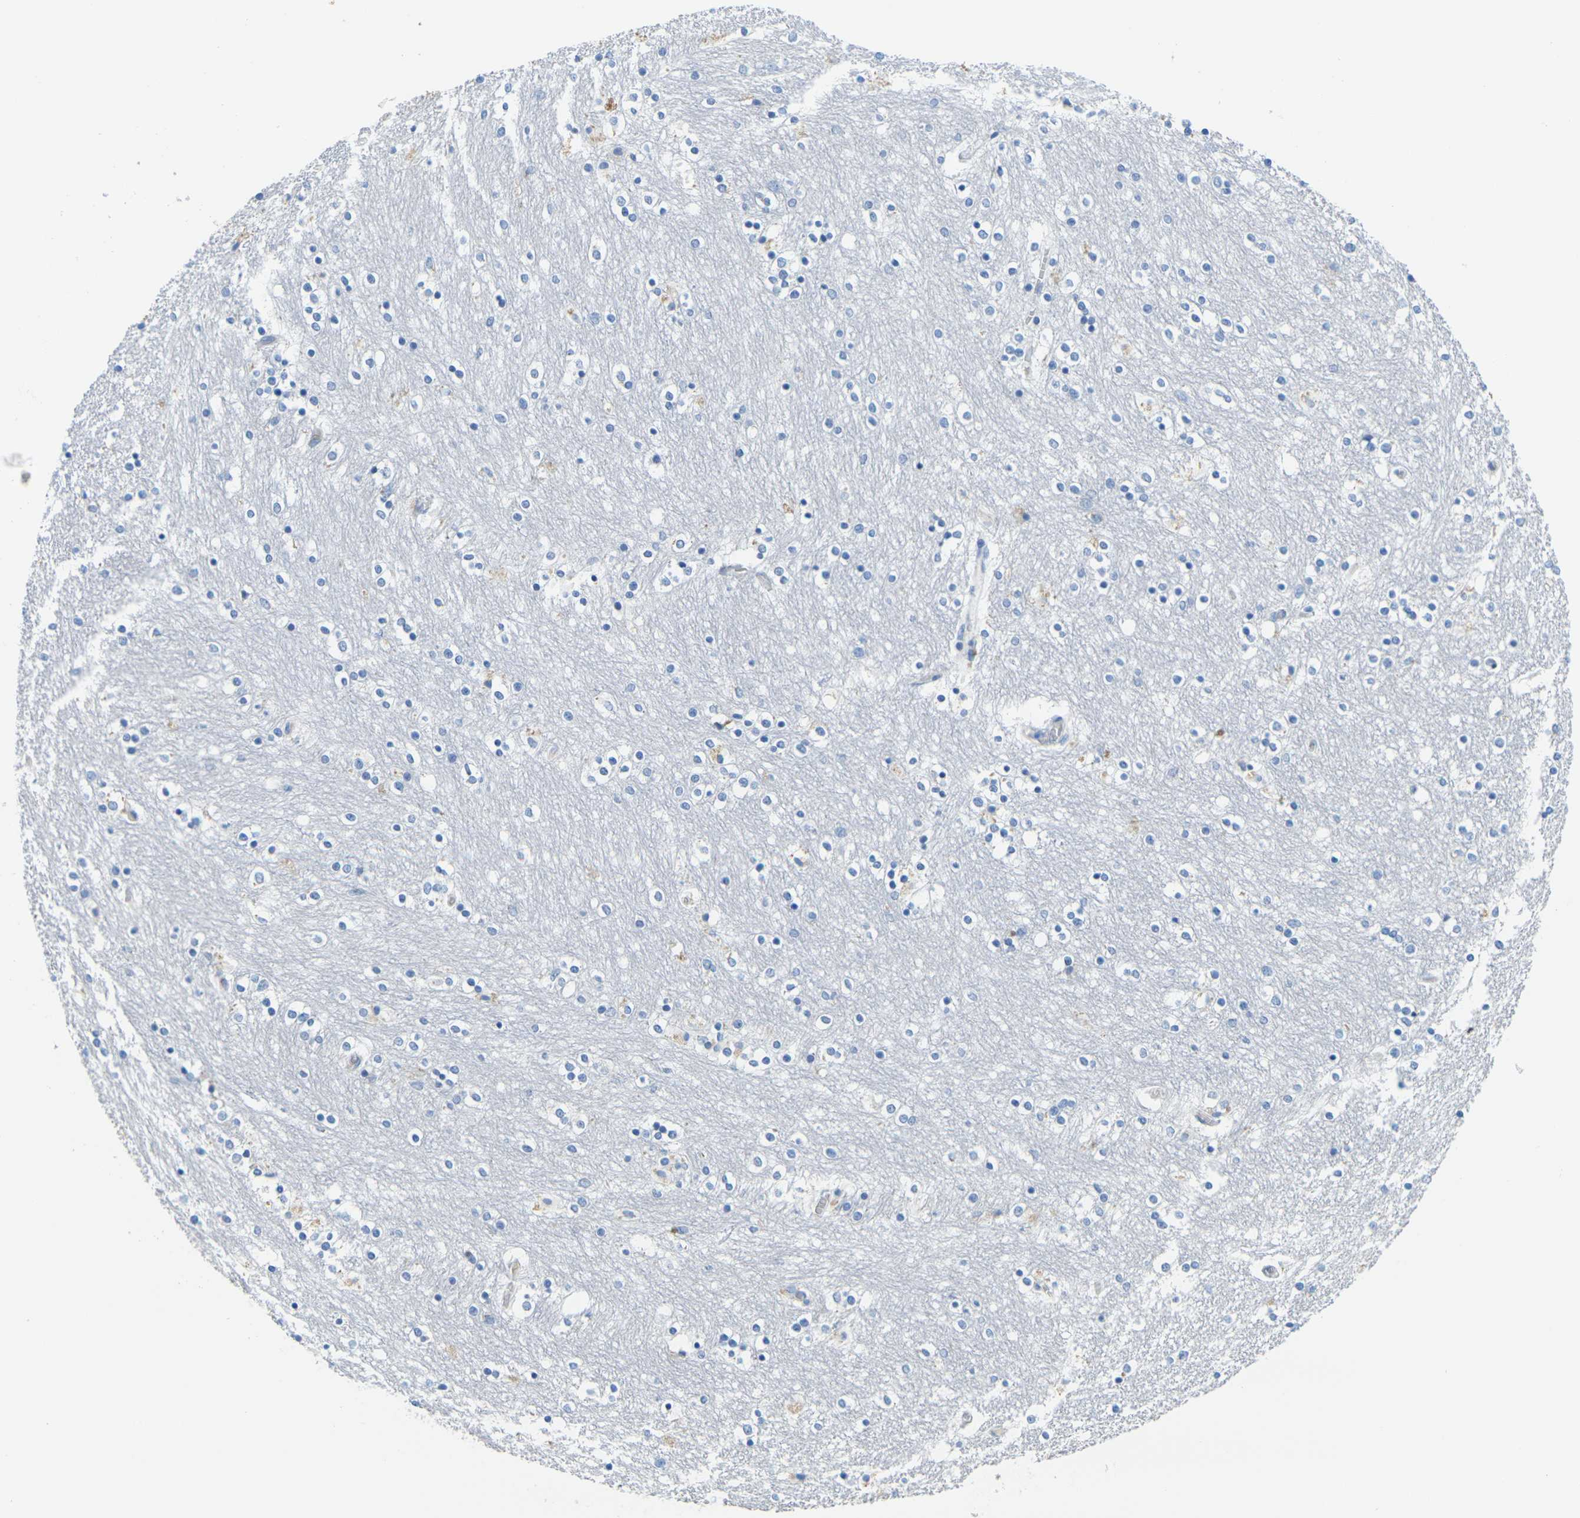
{"staining": {"intensity": "negative", "quantity": "none", "location": "none"}, "tissue": "caudate", "cell_type": "Glial cells", "image_type": "normal", "snomed": [{"axis": "morphology", "description": "Normal tissue, NOS"}, {"axis": "topography", "description": "Lateral ventricle wall"}], "caption": "Human caudate stained for a protein using immunohistochemistry (IHC) displays no staining in glial cells.", "gene": "GPR15", "patient": {"sex": "female", "age": 54}}